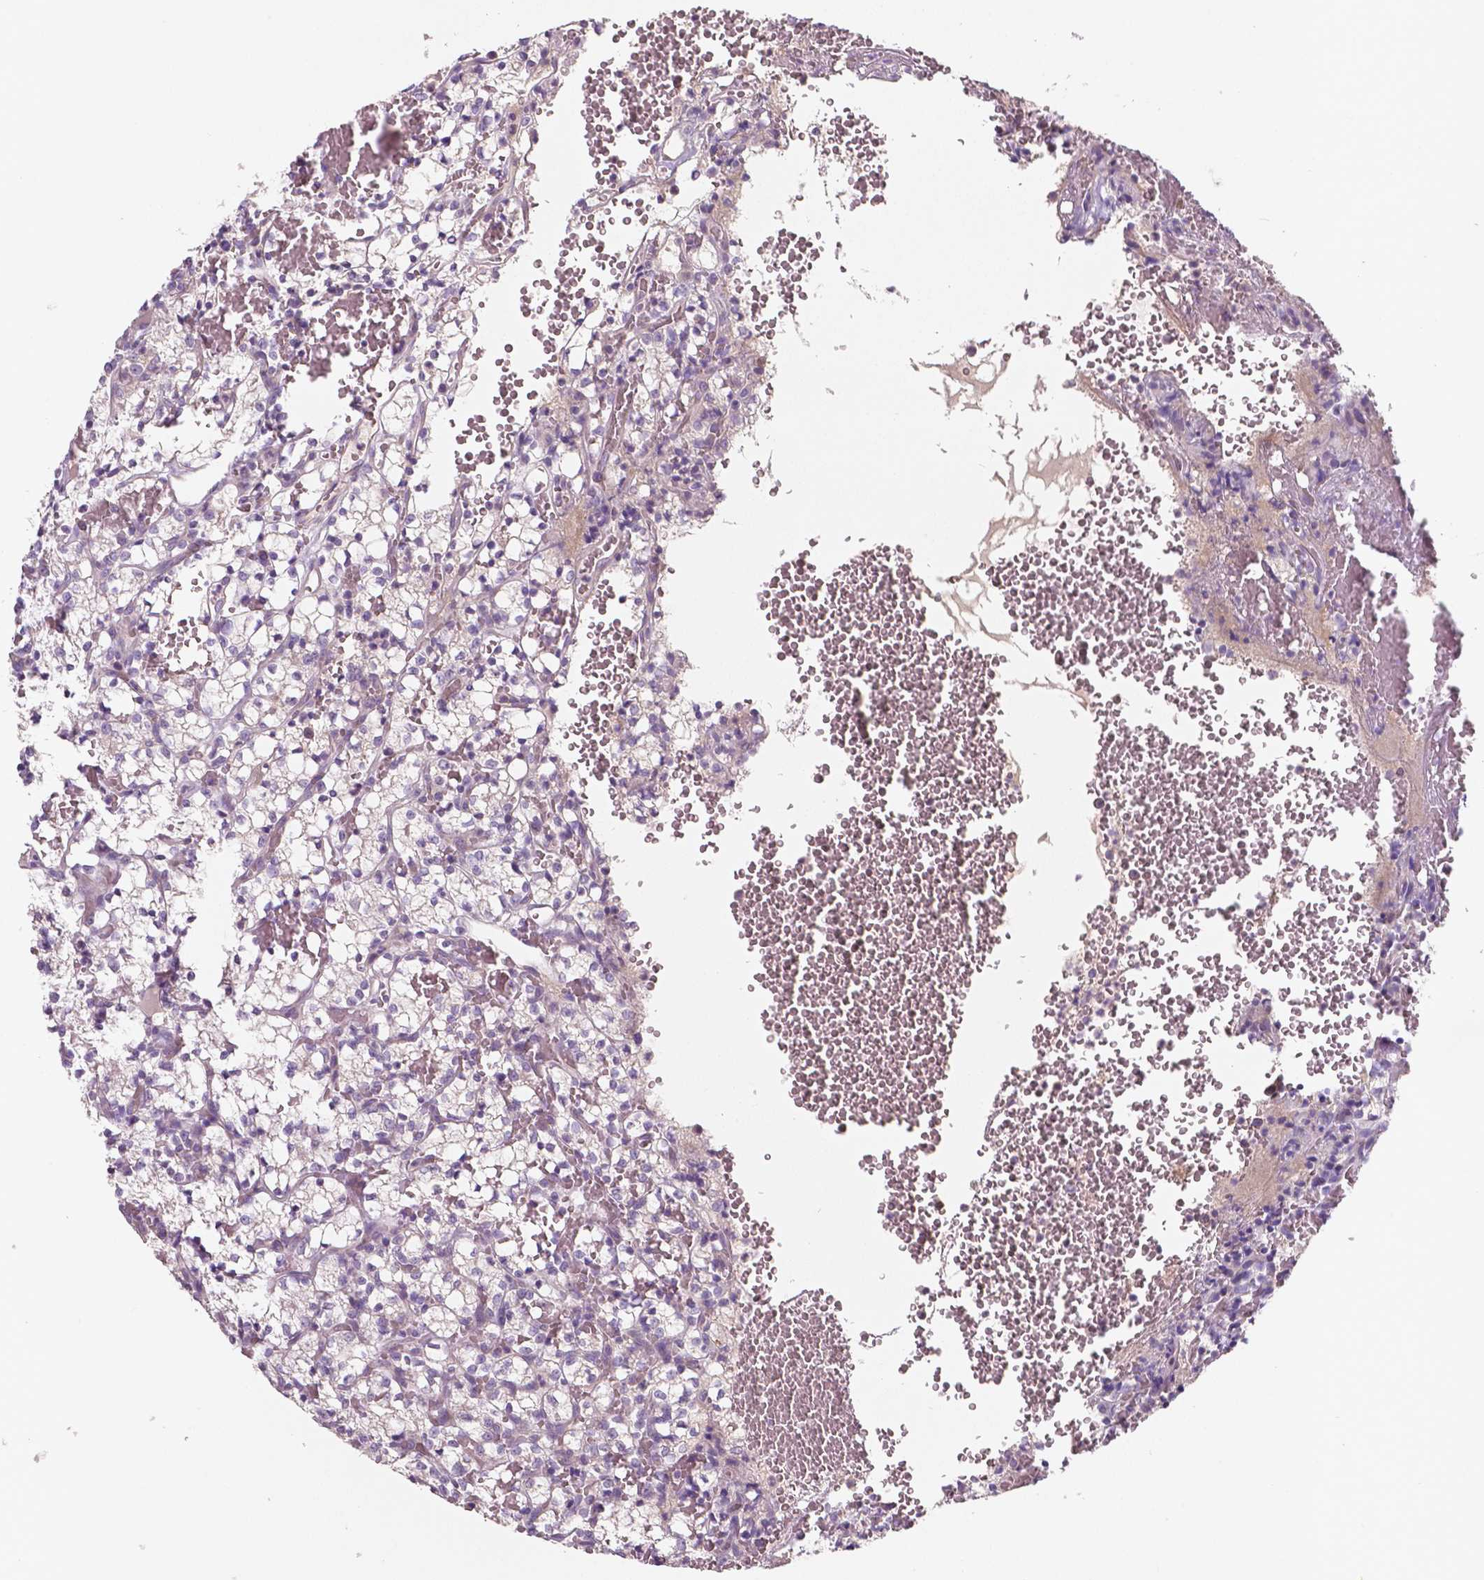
{"staining": {"intensity": "negative", "quantity": "none", "location": "none"}, "tissue": "renal cancer", "cell_type": "Tumor cells", "image_type": "cancer", "snomed": [{"axis": "morphology", "description": "Adenocarcinoma, NOS"}, {"axis": "topography", "description": "Kidney"}], "caption": "Renal adenocarcinoma was stained to show a protein in brown. There is no significant expression in tumor cells. Brightfield microscopy of IHC stained with DAB (brown) and hematoxylin (blue), captured at high magnification.", "gene": "LSM14B", "patient": {"sex": "female", "age": 69}}